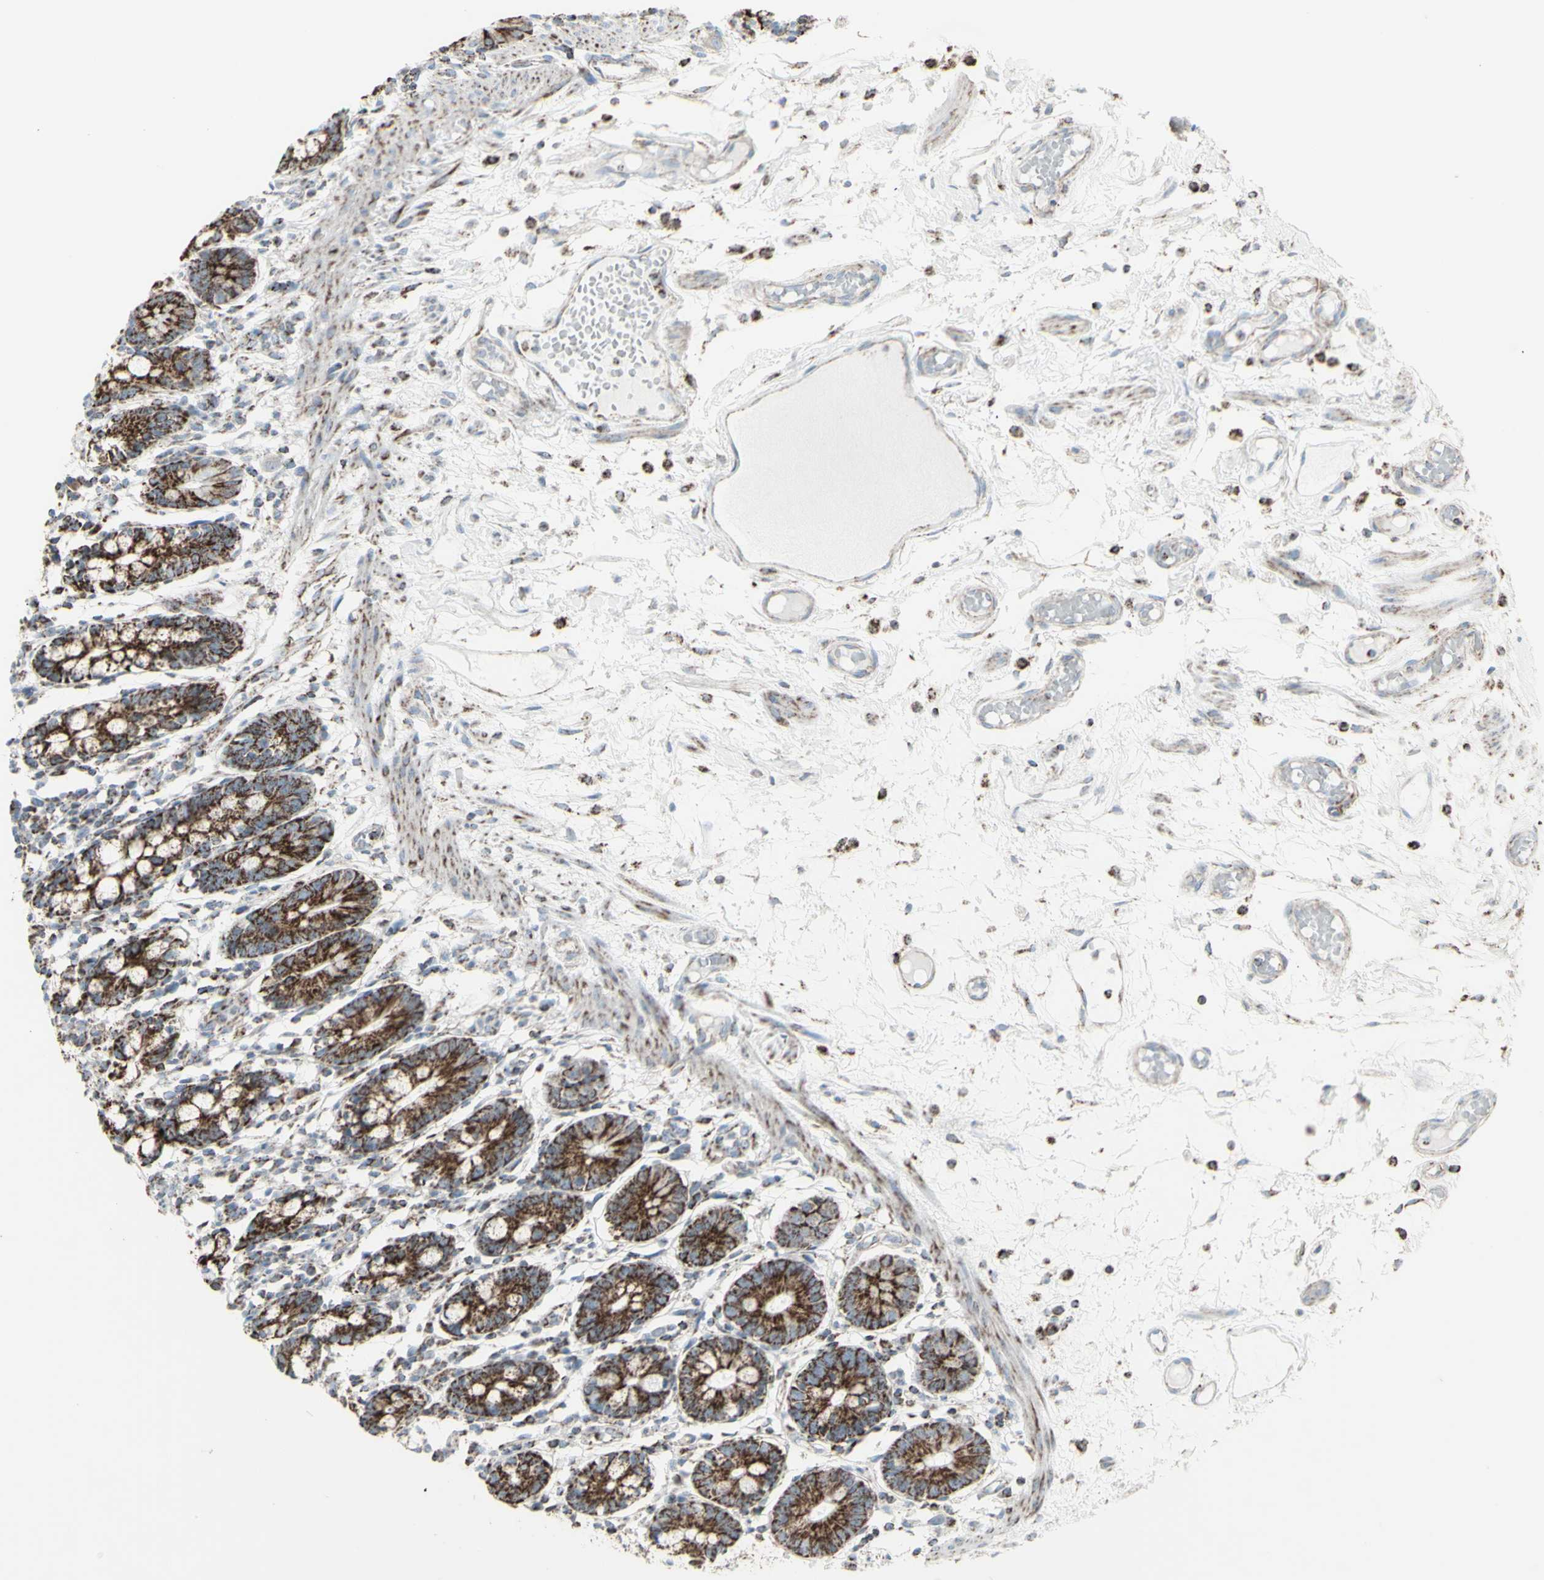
{"staining": {"intensity": "strong", "quantity": ">75%", "location": "cytoplasmic/membranous"}, "tissue": "small intestine", "cell_type": "Glandular cells", "image_type": "normal", "snomed": [{"axis": "morphology", "description": "Normal tissue, NOS"}, {"axis": "morphology", "description": "Cystadenocarcinoma, serous, Metastatic site"}, {"axis": "topography", "description": "Small intestine"}], "caption": "The histopathology image shows staining of normal small intestine, revealing strong cytoplasmic/membranous protein positivity (brown color) within glandular cells. The protein is stained brown, and the nuclei are stained in blue (DAB (3,3'-diaminobenzidine) IHC with brightfield microscopy, high magnification).", "gene": "PLGRKT", "patient": {"sex": "female", "age": 61}}